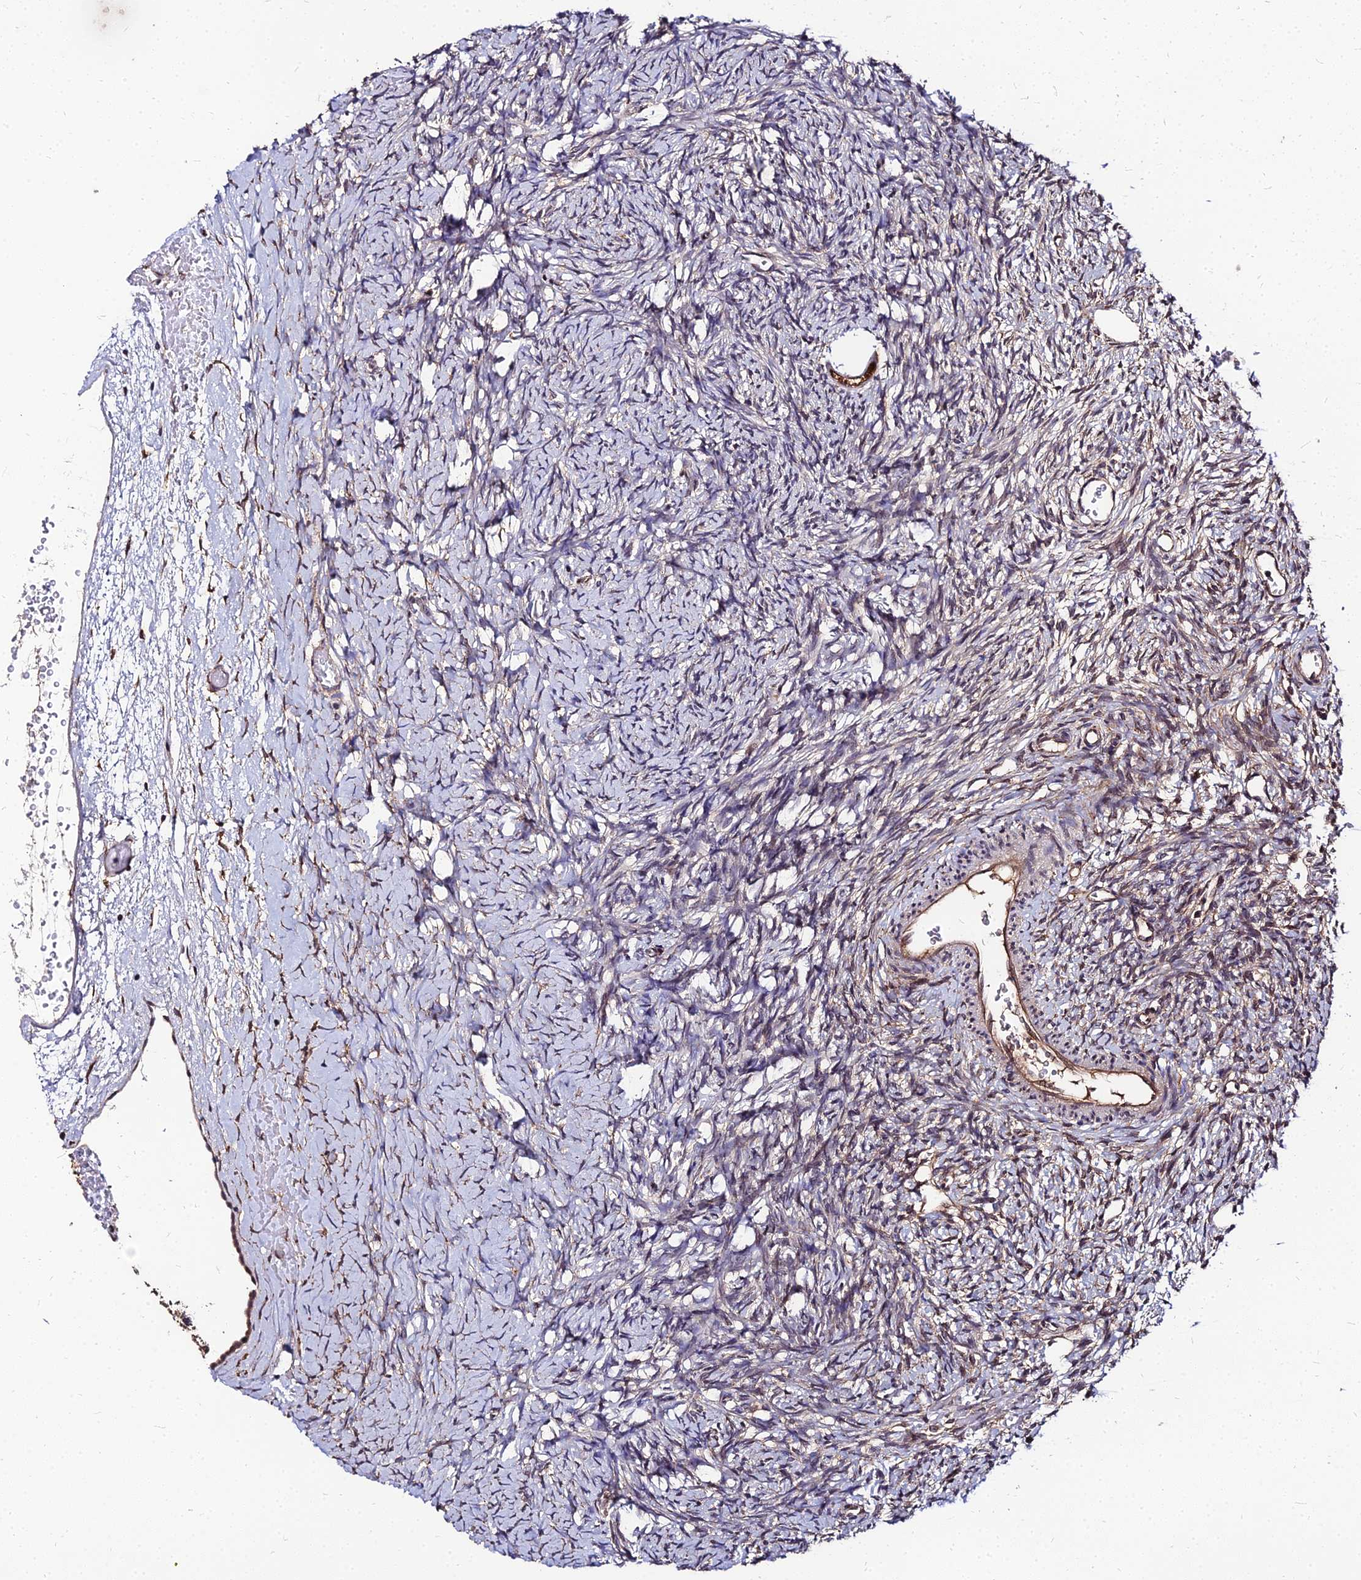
{"staining": {"intensity": "moderate", "quantity": ">75%", "location": "cytoplasmic/membranous"}, "tissue": "ovary", "cell_type": "Follicle cells", "image_type": "normal", "snomed": [{"axis": "morphology", "description": "Normal tissue, NOS"}, {"axis": "topography", "description": "Ovary"}], "caption": "IHC staining of normal ovary, which displays medium levels of moderate cytoplasmic/membranous staining in about >75% of follicle cells indicating moderate cytoplasmic/membranous protein positivity. The staining was performed using DAB (brown) for protein detection and nuclei were counterstained in hematoxylin (blue).", "gene": "PDE4D", "patient": {"sex": "female", "age": 39}}